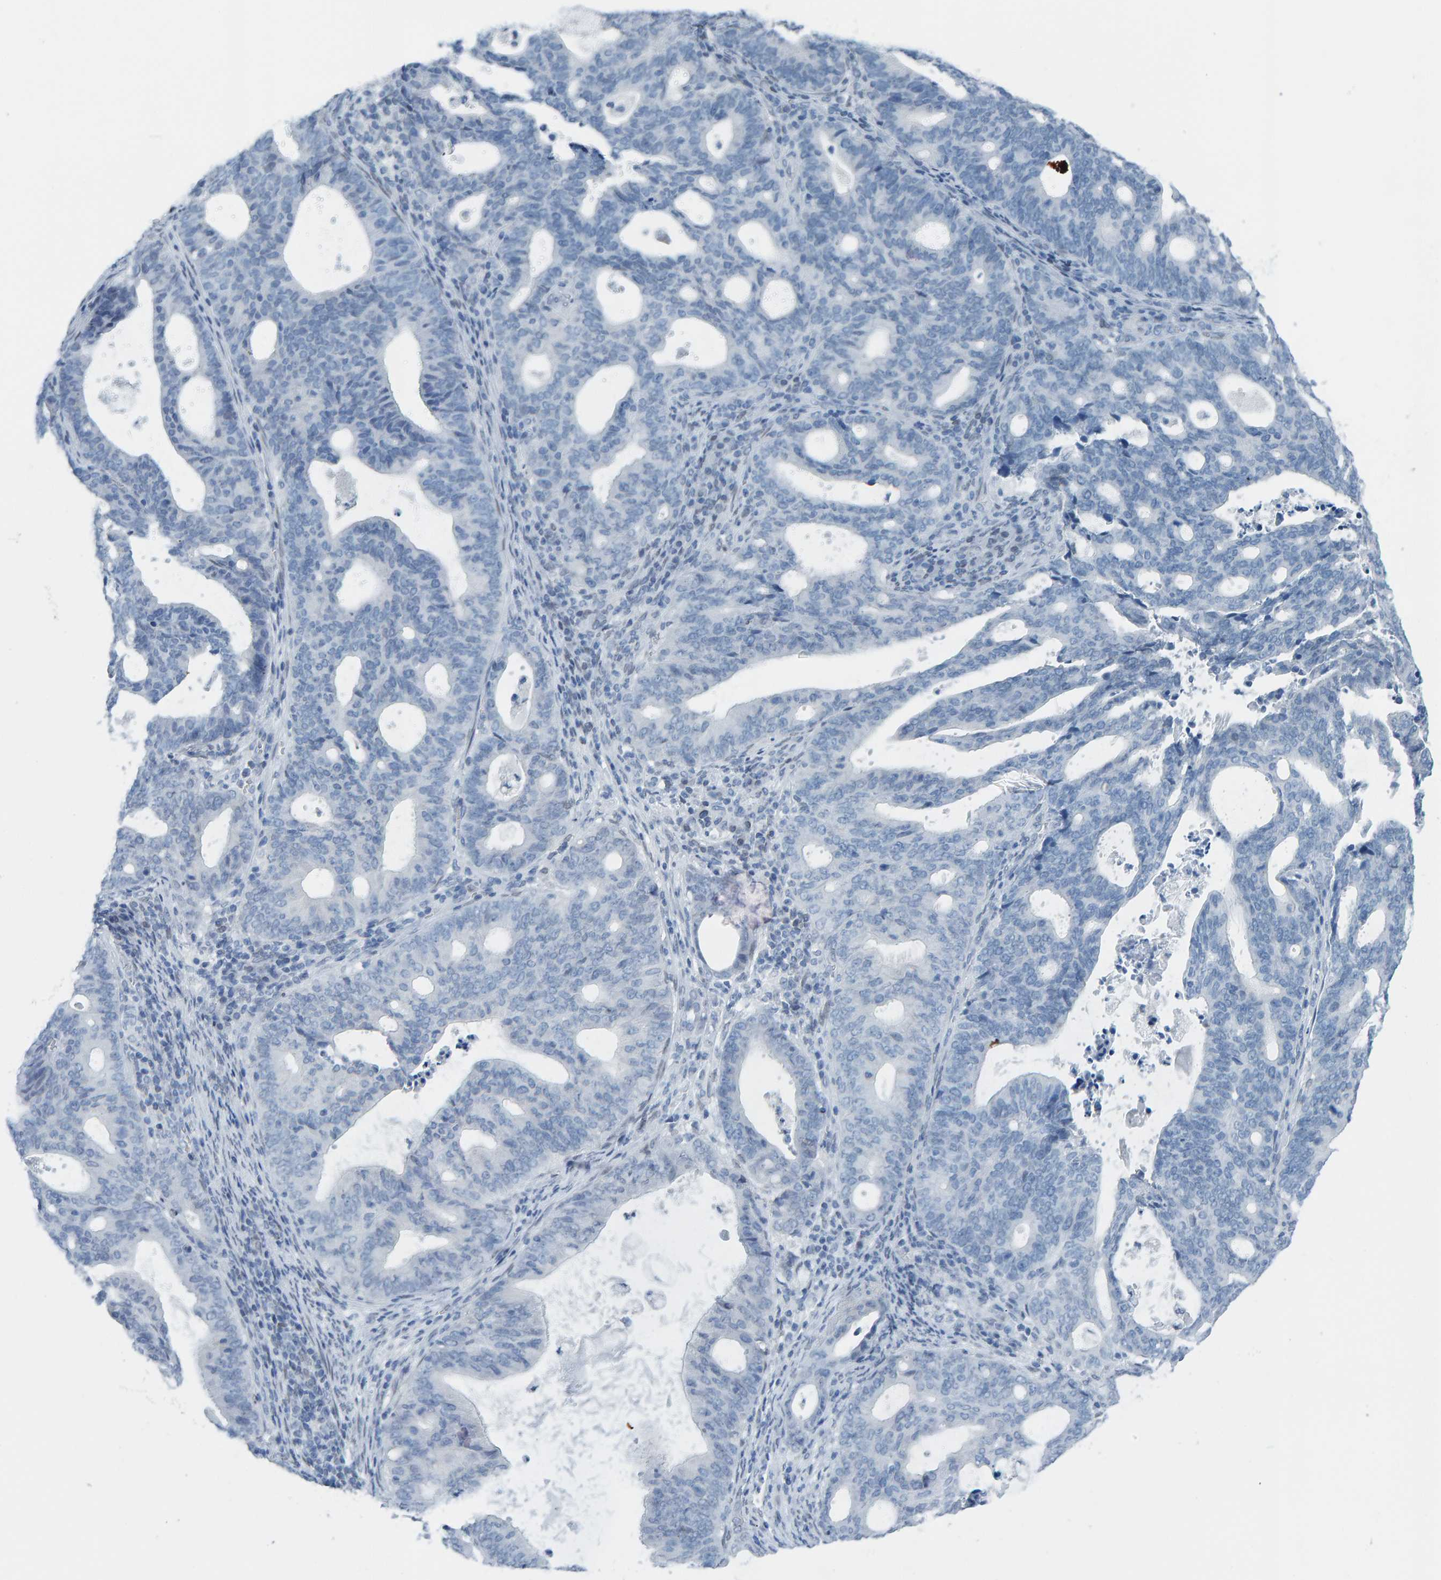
{"staining": {"intensity": "negative", "quantity": "none", "location": "none"}, "tissue": "endometrial cancer", "cell_type": "Tumor cells", "image_type": "cancer", "snomed": [{"axis": "morphology", "description": "Adenocarcinoma, NOS"}, {"axis": "topography", "description": "Uterus"}], "caption": "IHC of human adenocarcinoma (endometrial) demonstrates no positivity in tumor cells. (DAB (3,3'-diaminobenzidine) immunohistochemistry visualized using brightfield microscopy, high magnification).", "gene": "LMNB2", "patient": {"sex": "female", "age": 83}}